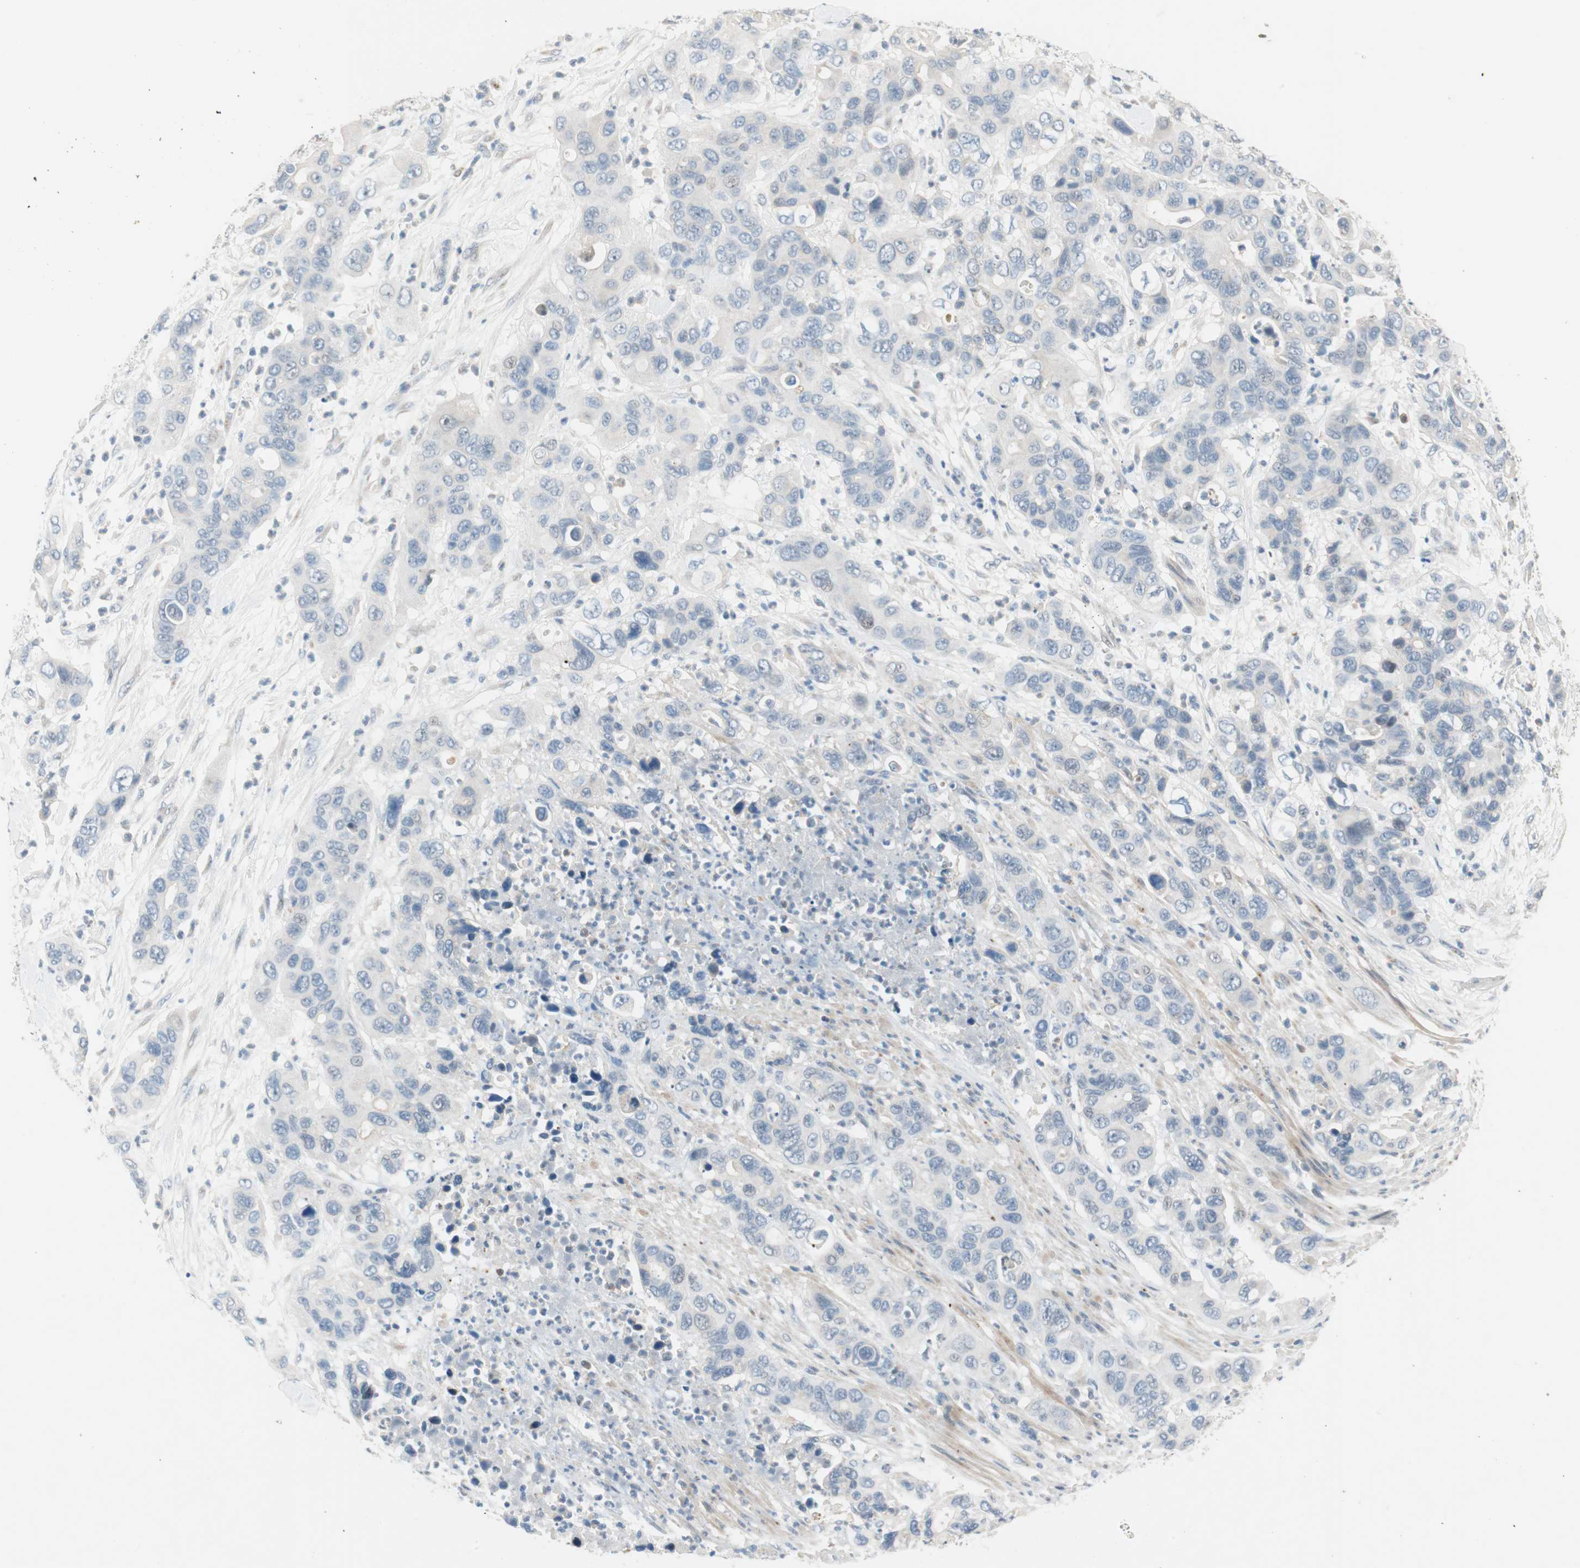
{"staining": {"intensity": "negative", "quantity": "none", "location": "none"}, "tissue": "pancreatic cancer", "cell_type": "Tumor cells", "image_type": "cancer", "snomed": [{"axis": "morphology", "description": "Adenocarcinoma, NOS"}, {"axis": "topography", "description": "Pancreas"}], "caption": "Pancreatic adenocarcinoma was stained to show a protein in brown. There is no significant positivity in tumor cells.", "gene": "PDZK1", "patient": {"sex": "female", "age": 71}}